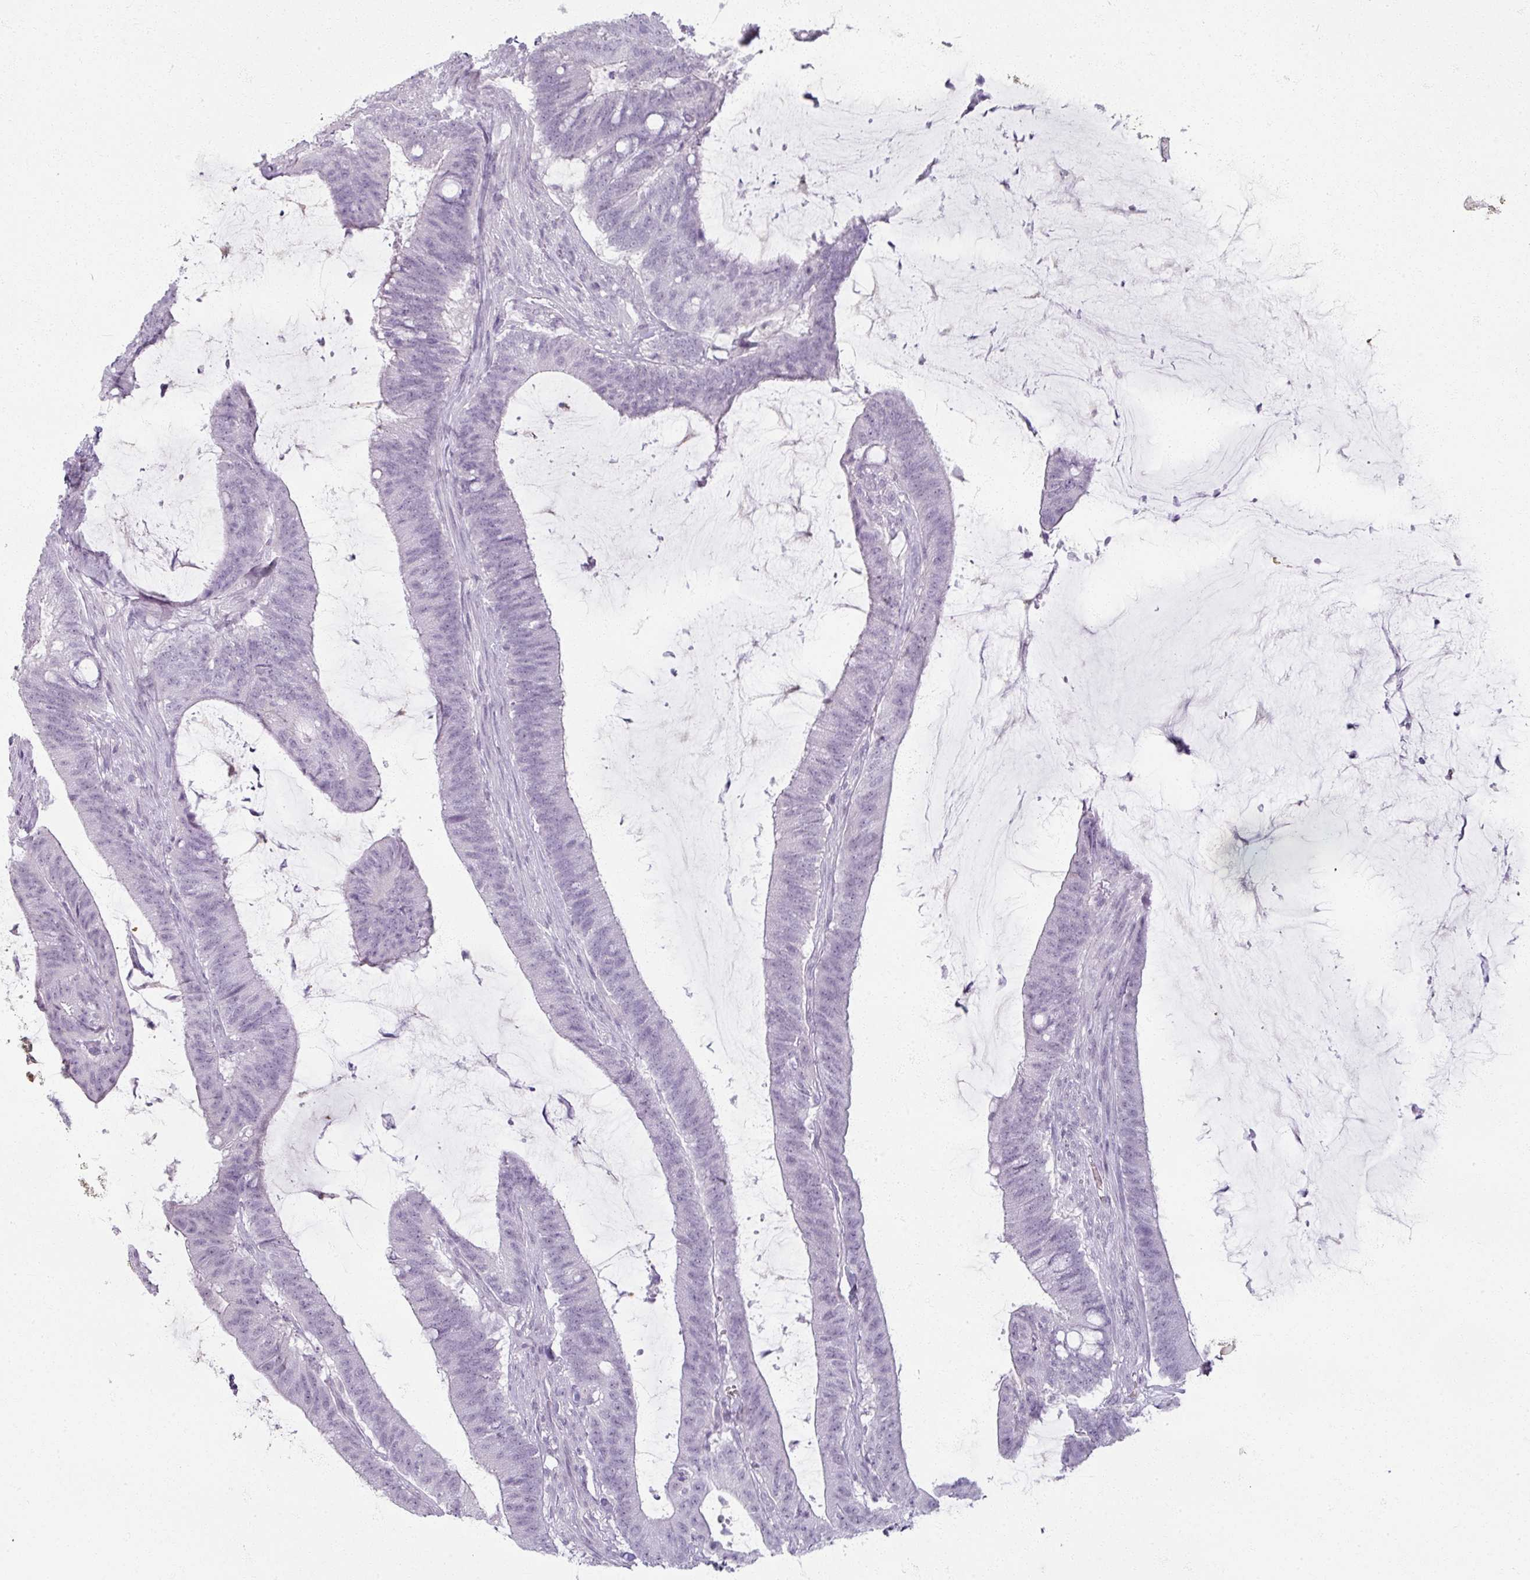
{"staining": {"intensity": "negative", "quantity": "none", "location": "none"}, "tissue": "colorectal cancer", "cell_type": "Tumor cells", "image_type": "cancer", "snomed": [{"axis": "morphology", "description": "Adenocarcinoma, NOS"}, {"axis": "topography", "description": "Colon"}], "caption": "Tumor cells show no significant protein expression in colorectal cancer.", "gene": "RFPL2", "patient": {"sex": "female", "age": 43}}